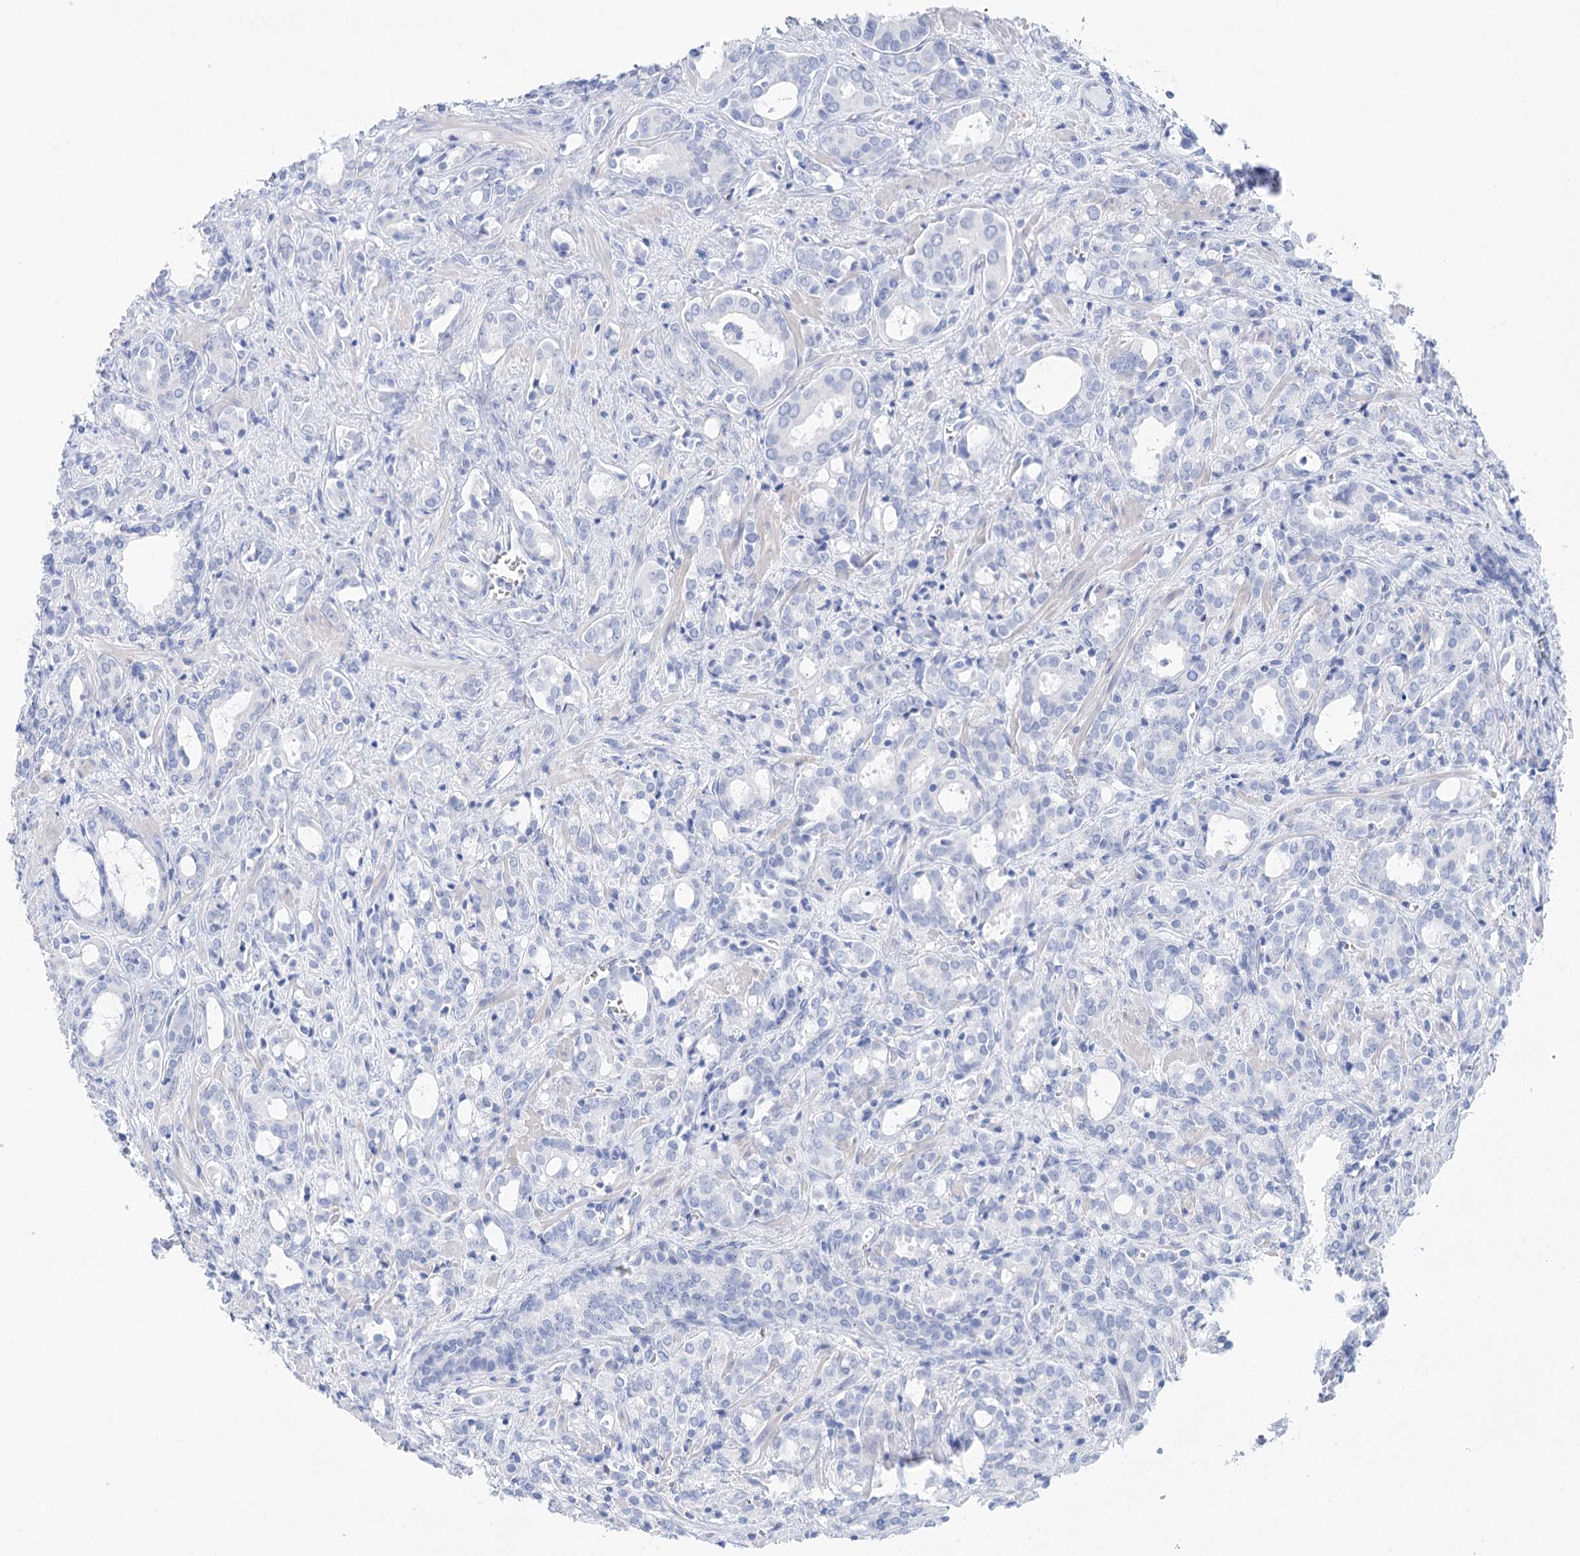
{"staining": {"intensity": "negative", "quantity": "none", "location": "none"}, "tissue": "prostate cancer", "cell_type": "Tumor cells", "image_type": "cancer", "snomed": [{"axis": "morphology", "description": "Adenocarcinoma, High grade"}, {"axis": "topography", "description": "Prostate"}], "caption": "This is a histopathology image of immunohistochemistry (IHC) staining of prostate high-grade adenocarcinoma, which shows no positivity in tumor cells.", "gene": "LALBA", "patient": {"sex": "male", "age": 72}}